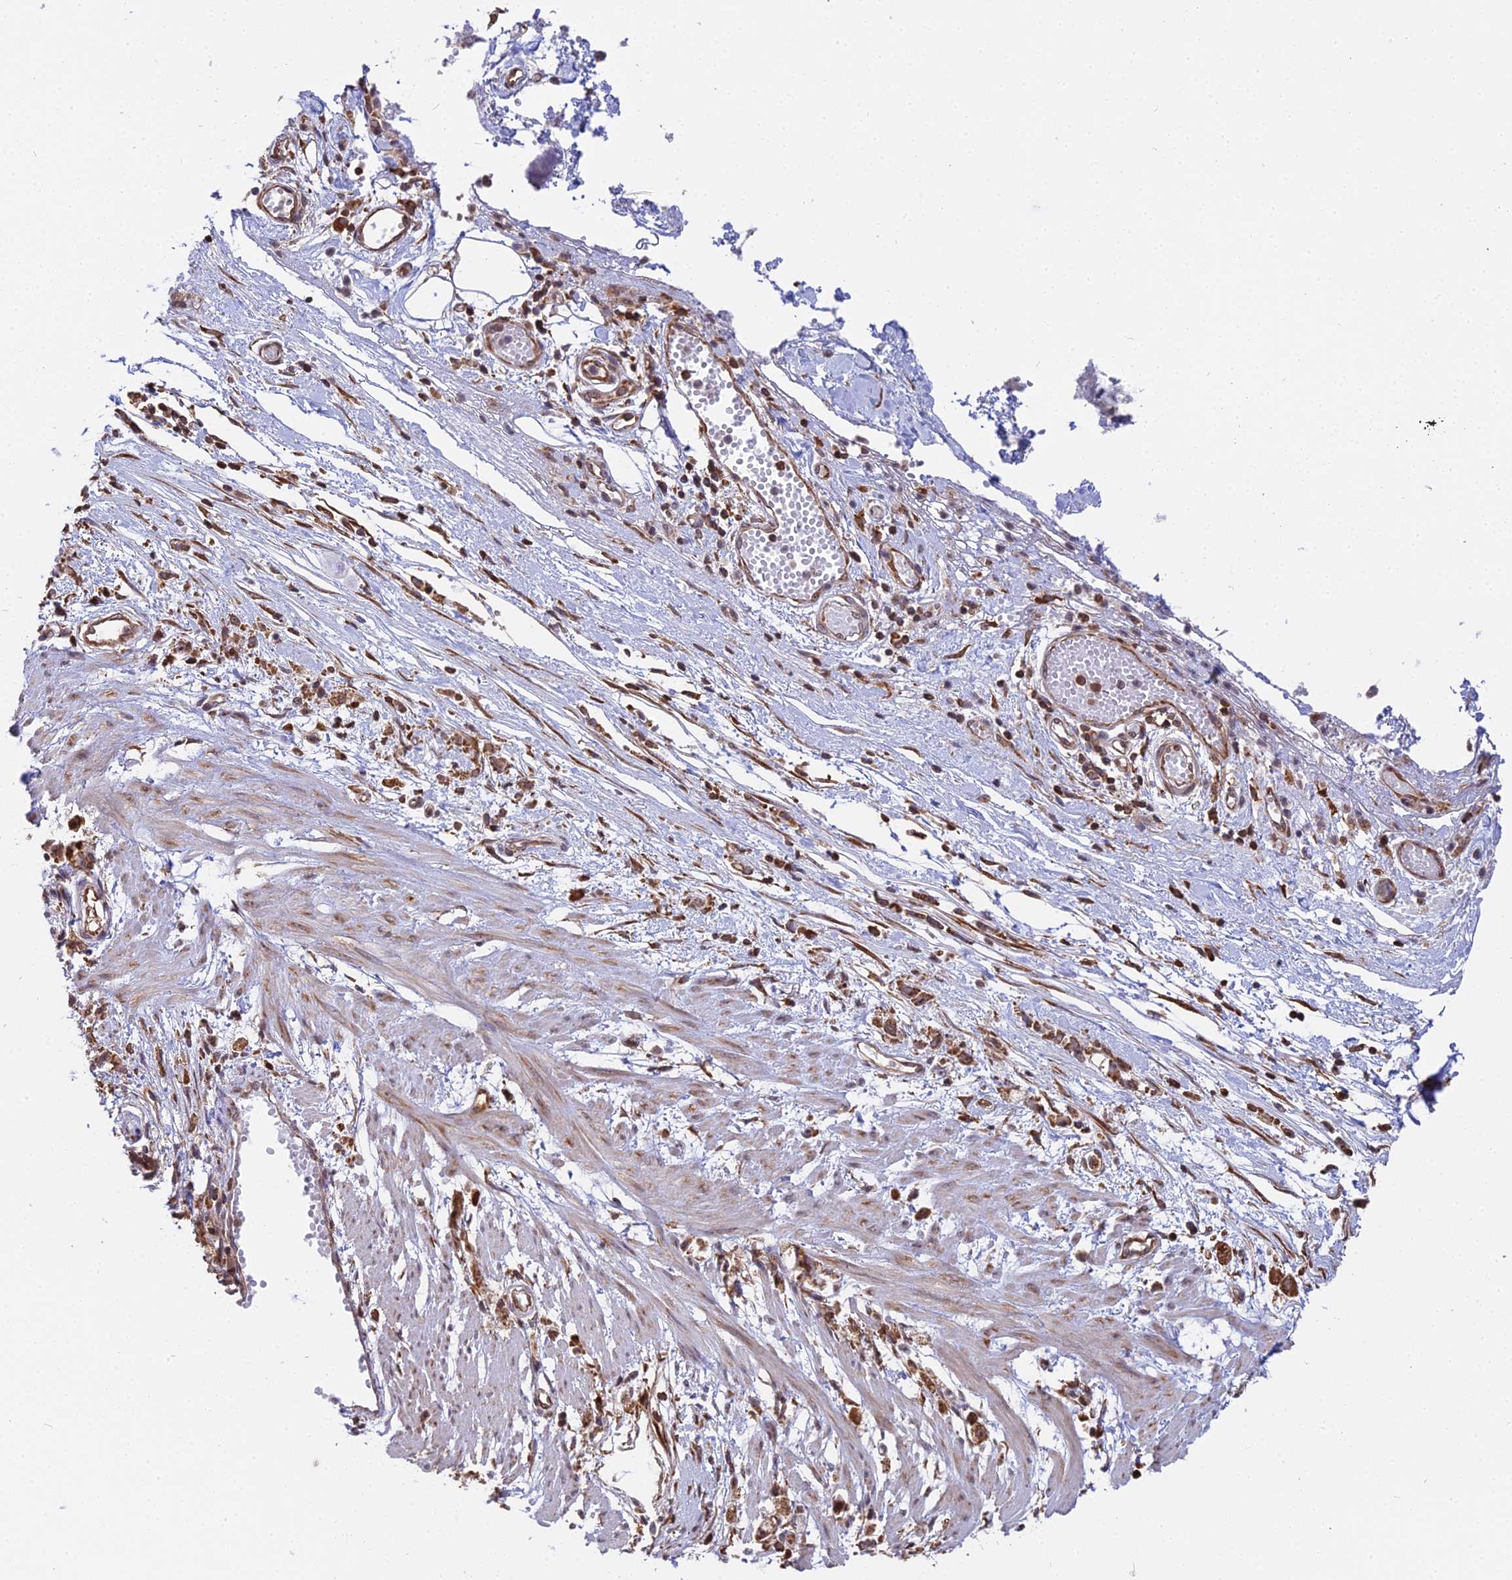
{"staining": {"intensity": "moderate", "quantity": ">75%", "location": "cytoplasmic/membranous"}, "tissue": "stomach cancer", "cell_type": "Tumor cells", "image_type": "cancer", "snomed": [{"axis": "morphology", "description": "Adenocarcinoma, NOS"}, {"axis": "topography", "description": "Stomach"}], "caption": "Adenocarcinoma (stomach) stained with DAB IHC displays medium levels of moderate cytoplasmic/membranous staining in about >75% of tumor cells.", "gene": "RPL26", "patient": {"sex": "female", "age": 59}}